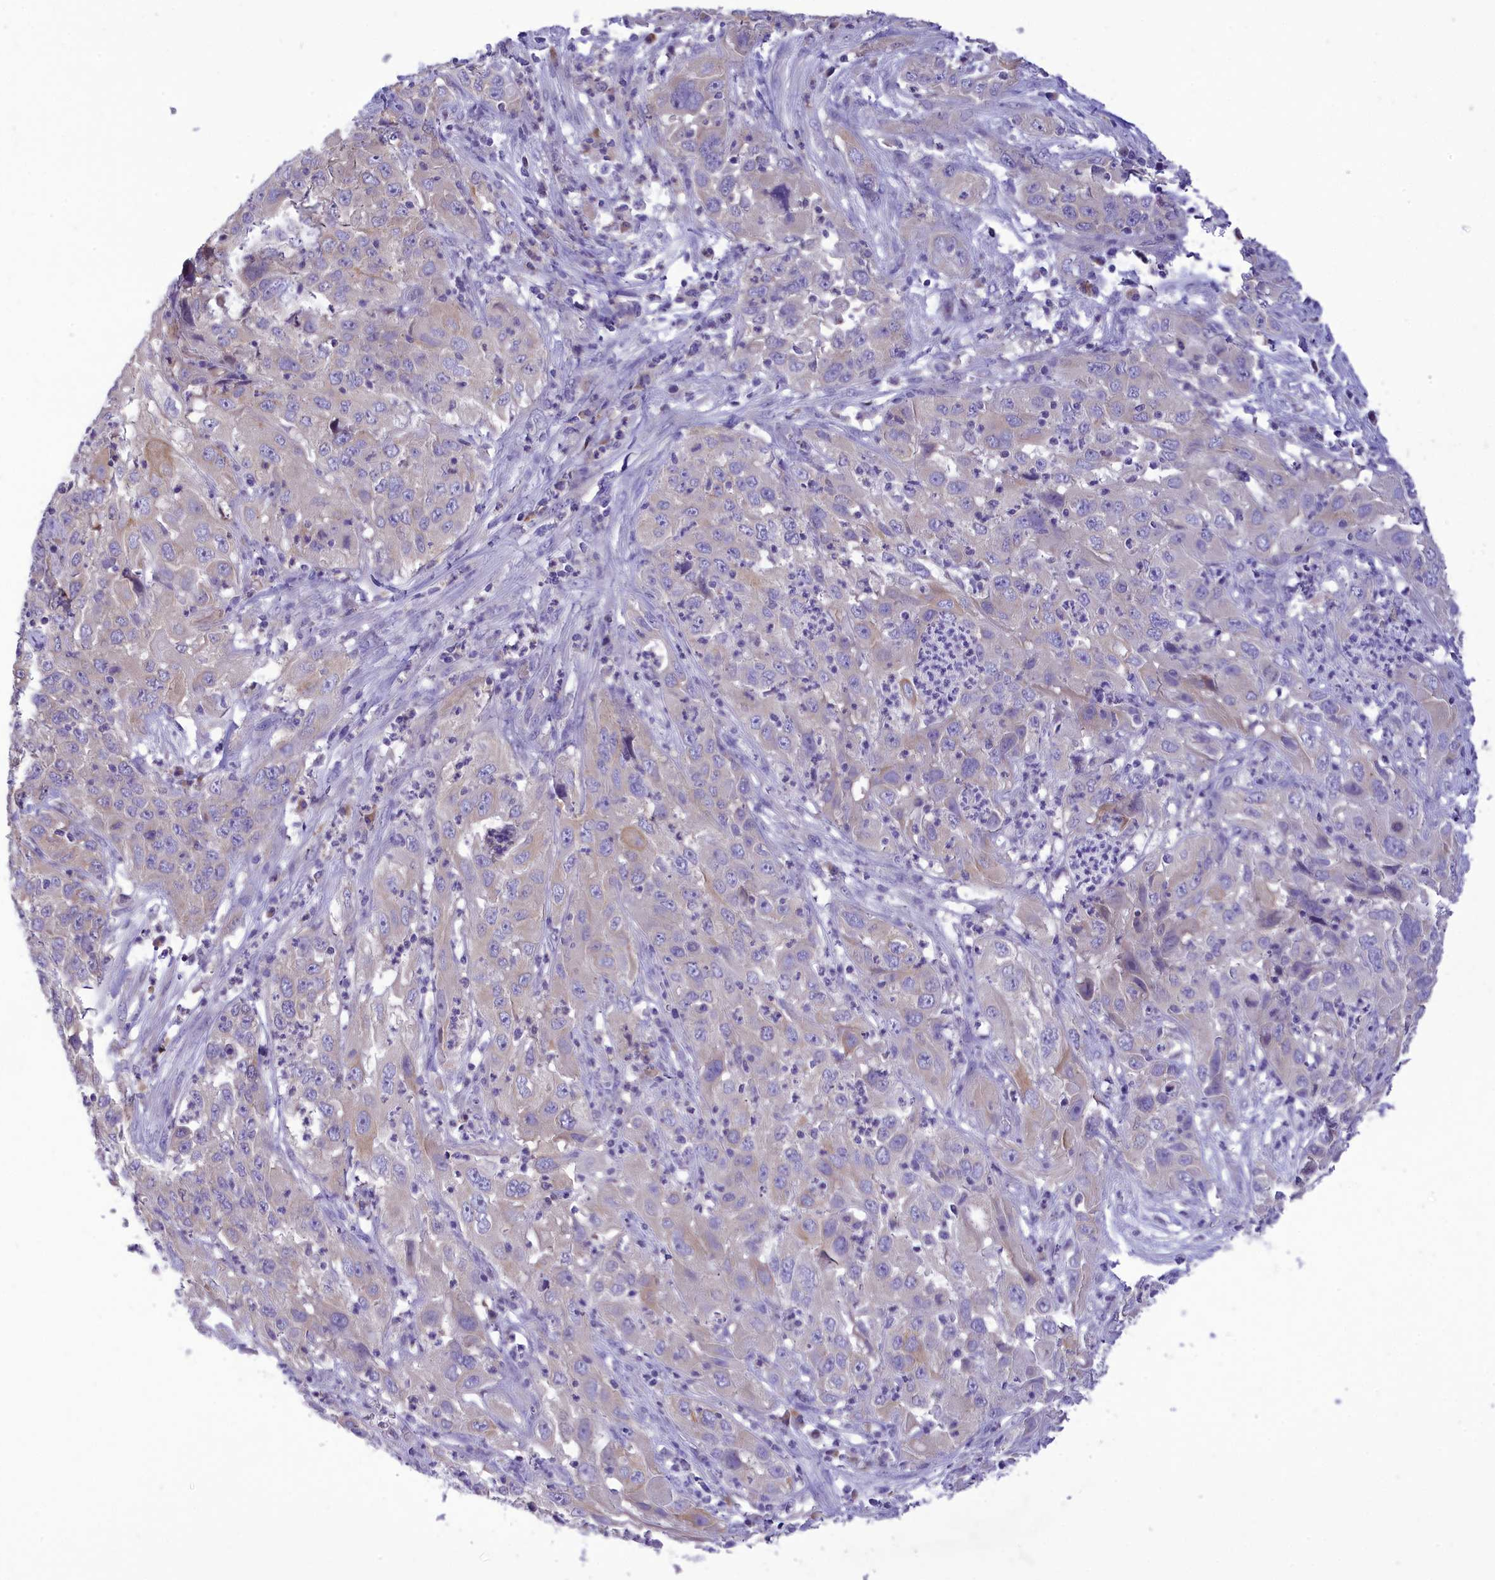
{"staining": {"intensity": "weak", "quantity": "<25%", "location": "cytoplasmic/membranous"}, "tissue": "cervical cancer", "cell_type": "Tumor cells", "image_type": "cancer", "snomed": [{"axis": "morphology", "description": "Squamous cell carcinoma, NOS"}, {"axis": "topography", "description": "Cervix"}], "caption": "The micrograph displays no staining of tumor cells in squamous cell carcinoma (cervical). Nuclei are stained in blue.", "gene": "DCAF16", "patient": {"sex": "female", "age": 32}}